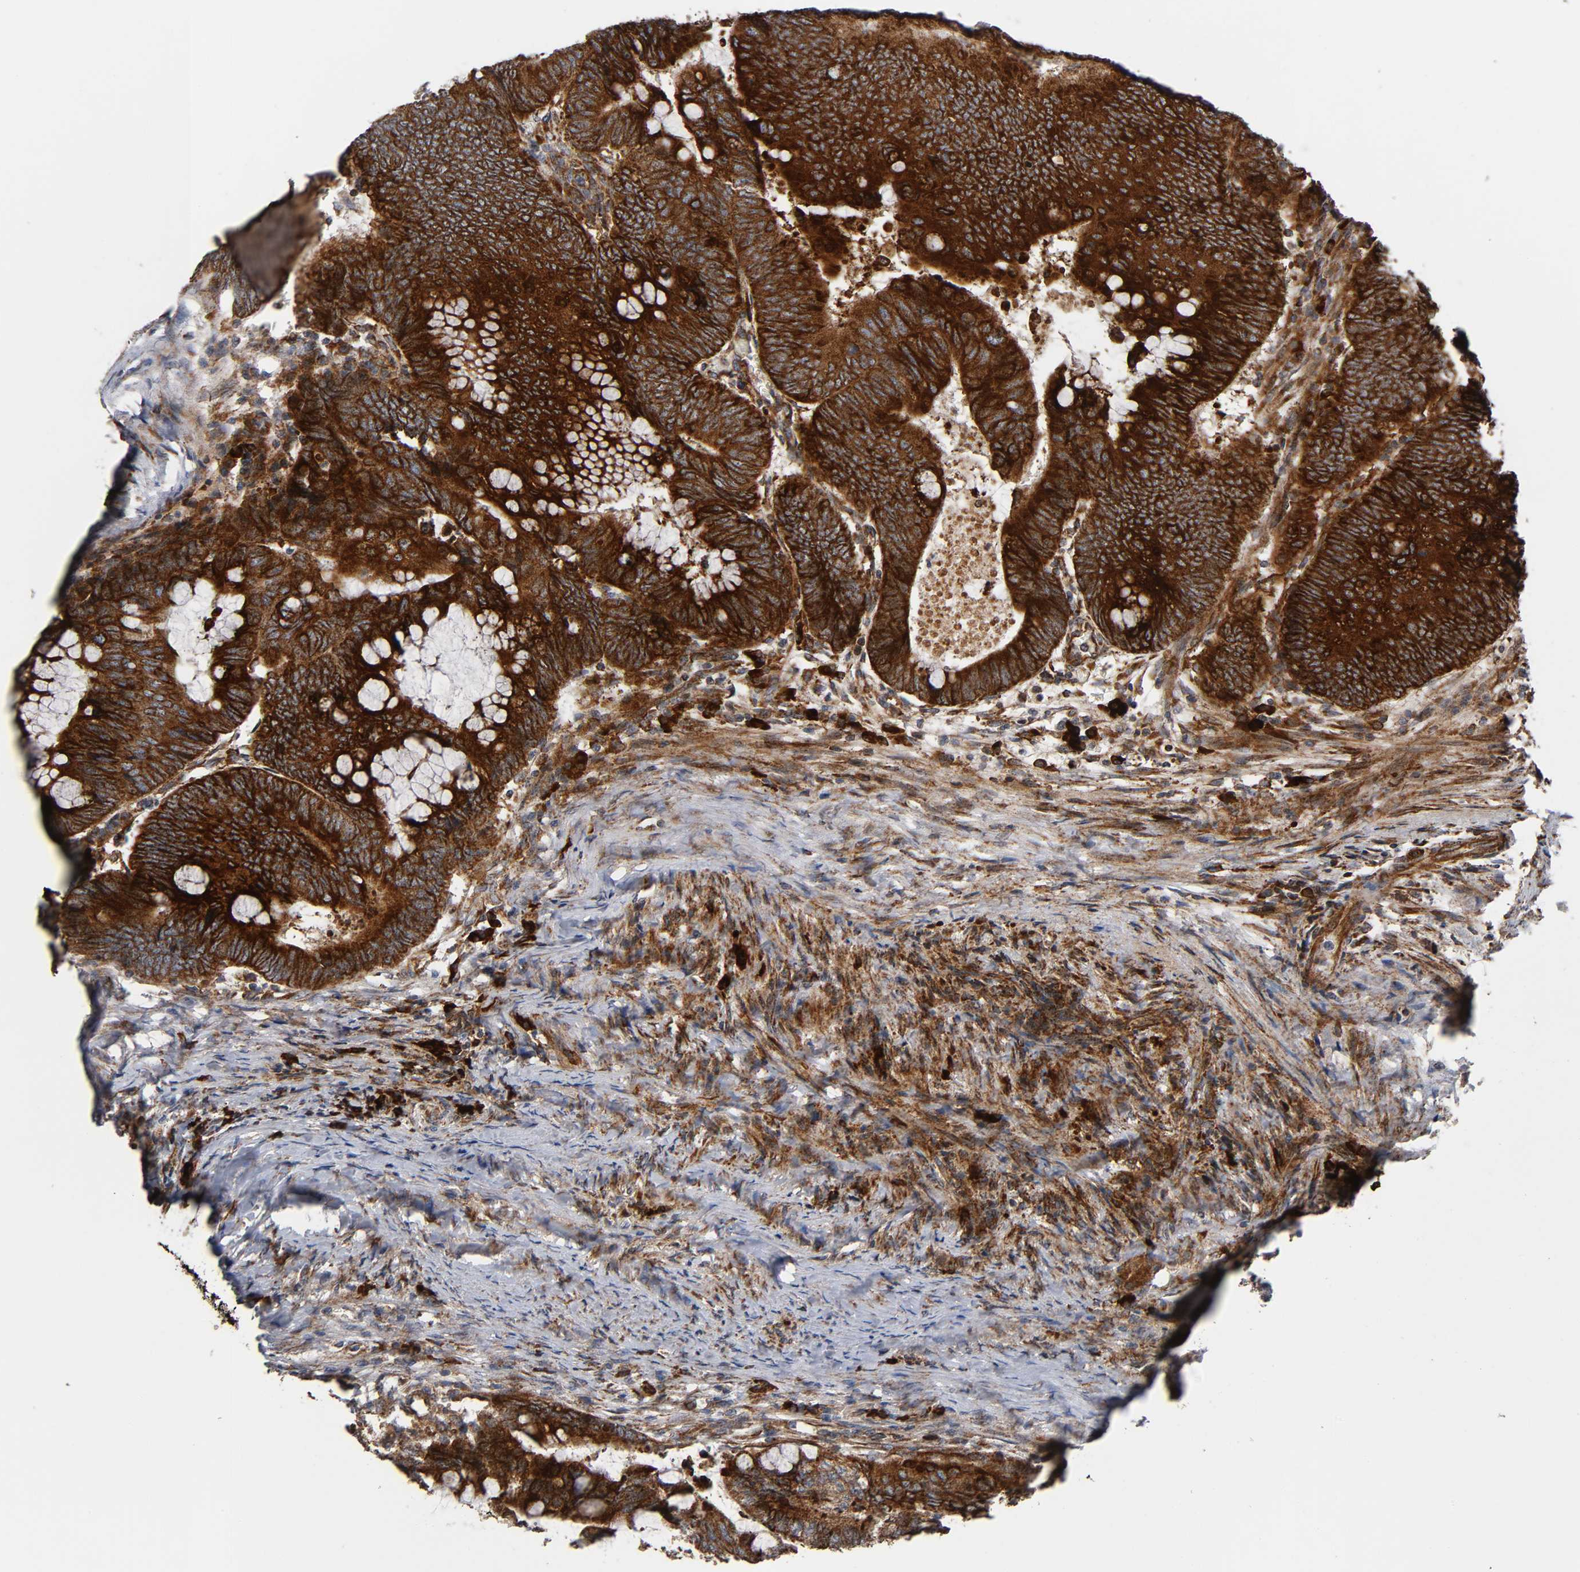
{"staining": {"intensity": "strong", "quantity": ">75%", "location": "cytoplasmic/membranous"}, "tissue": "colorectal cancer", "cell_type": "Tumor cells", "image_type": "cancer", "snomed": [{"axis": "morphology", "description": "Normal tissue, NOS"}, {"axis": "morphology", "description": "Adenocarcinoma, NOS"}, {"axis": "topography", "description": "Rectum"}, {"axis": "topography", "description": "Peripheral nerve tissue"}], "caption": "Protein expression analysis of colorectal cancer (adenocarcinoma) displays strong cytoplasmic/membranous positivity in approximately >75% of tumor cells.", "gene": "MAP3K1", "patient": {"sex": "male", "age": 92}}